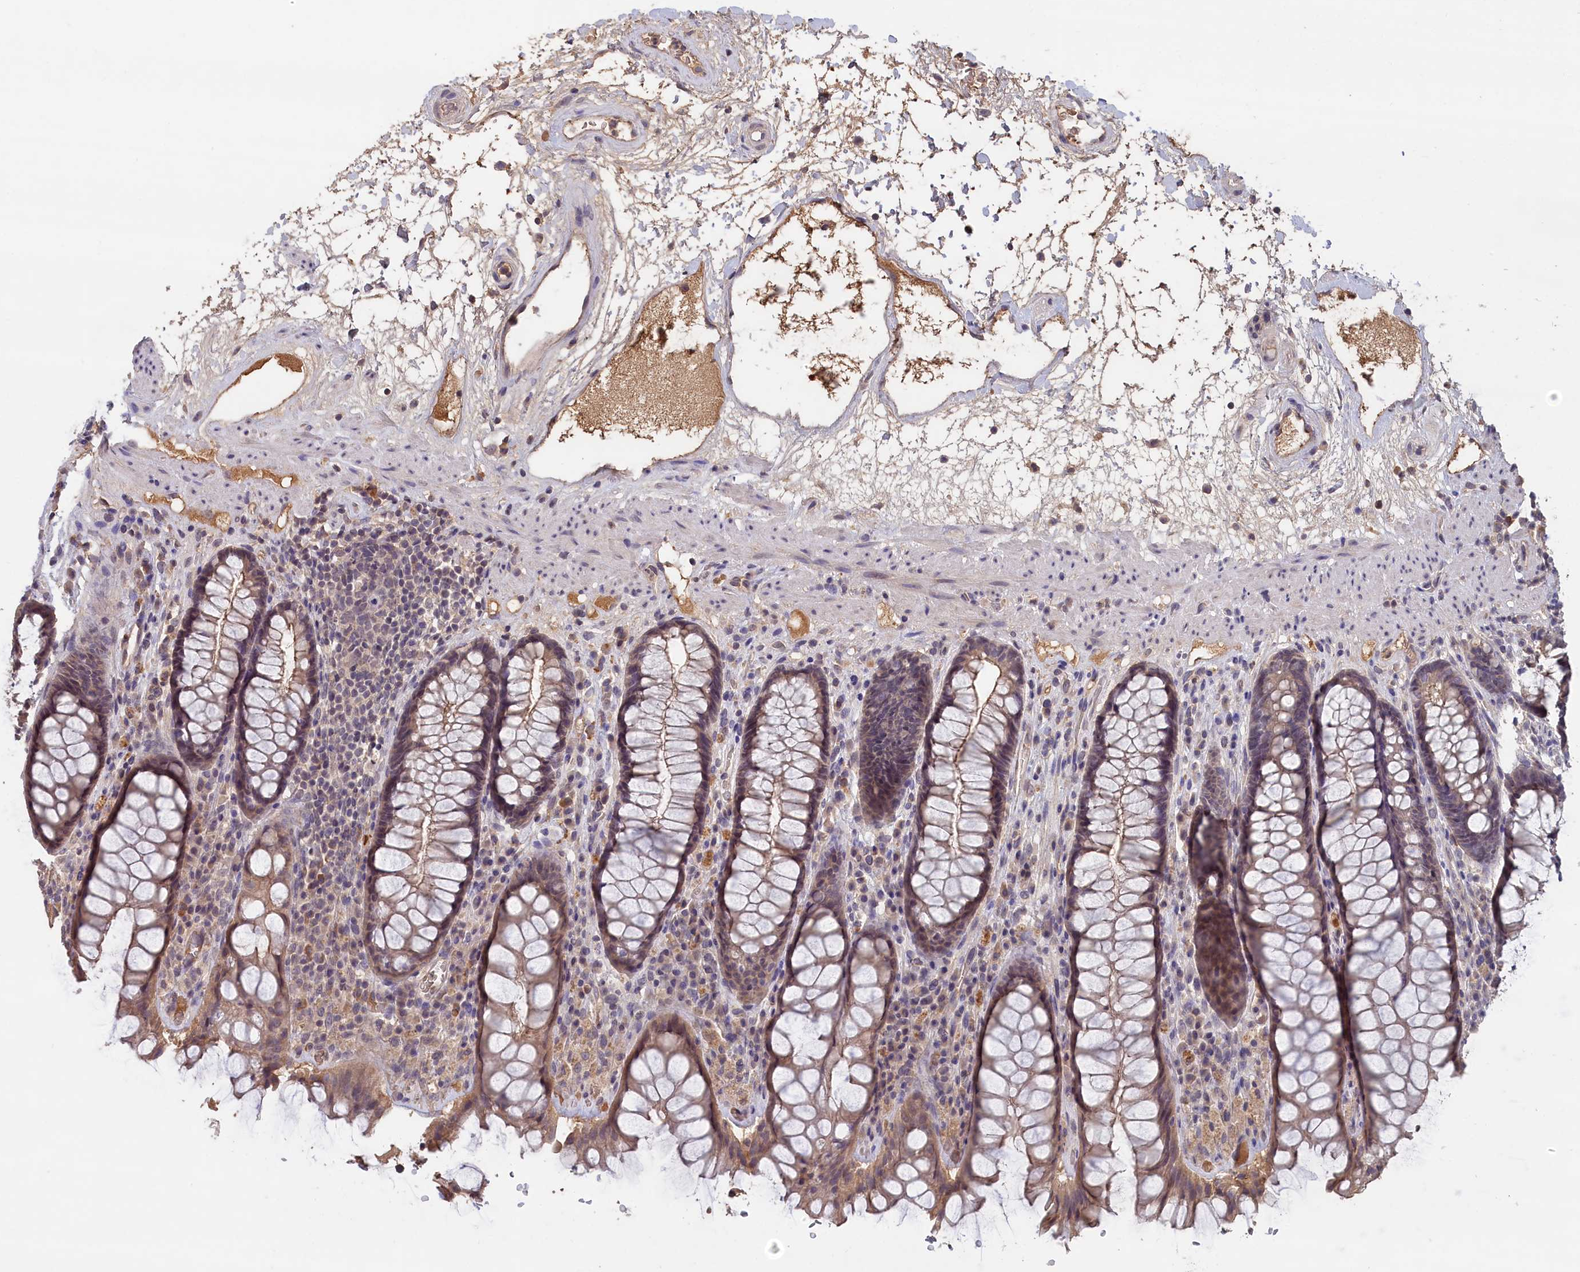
{"staining": {"intensity": "weak", "quantity": ">75%", "location": "cytoplasmic/membranous"}, "tissue": "rectum", "cell_type": "Glandular cells", "image_type": "normal", "snomed": [{"axis": "morphology", "description": "Normal tissue, NOS"}, {"axis": "topography", "description": "Rectum"}], "caption": "The photomicrograph displays a brown stain indicating the presence of a protein in the cytoplasmic/membranous of glandular cells in rectum. Nuclei are stained in blue.", "gene": "CELF5", "patient": {"sex": "male", "age": 64}}